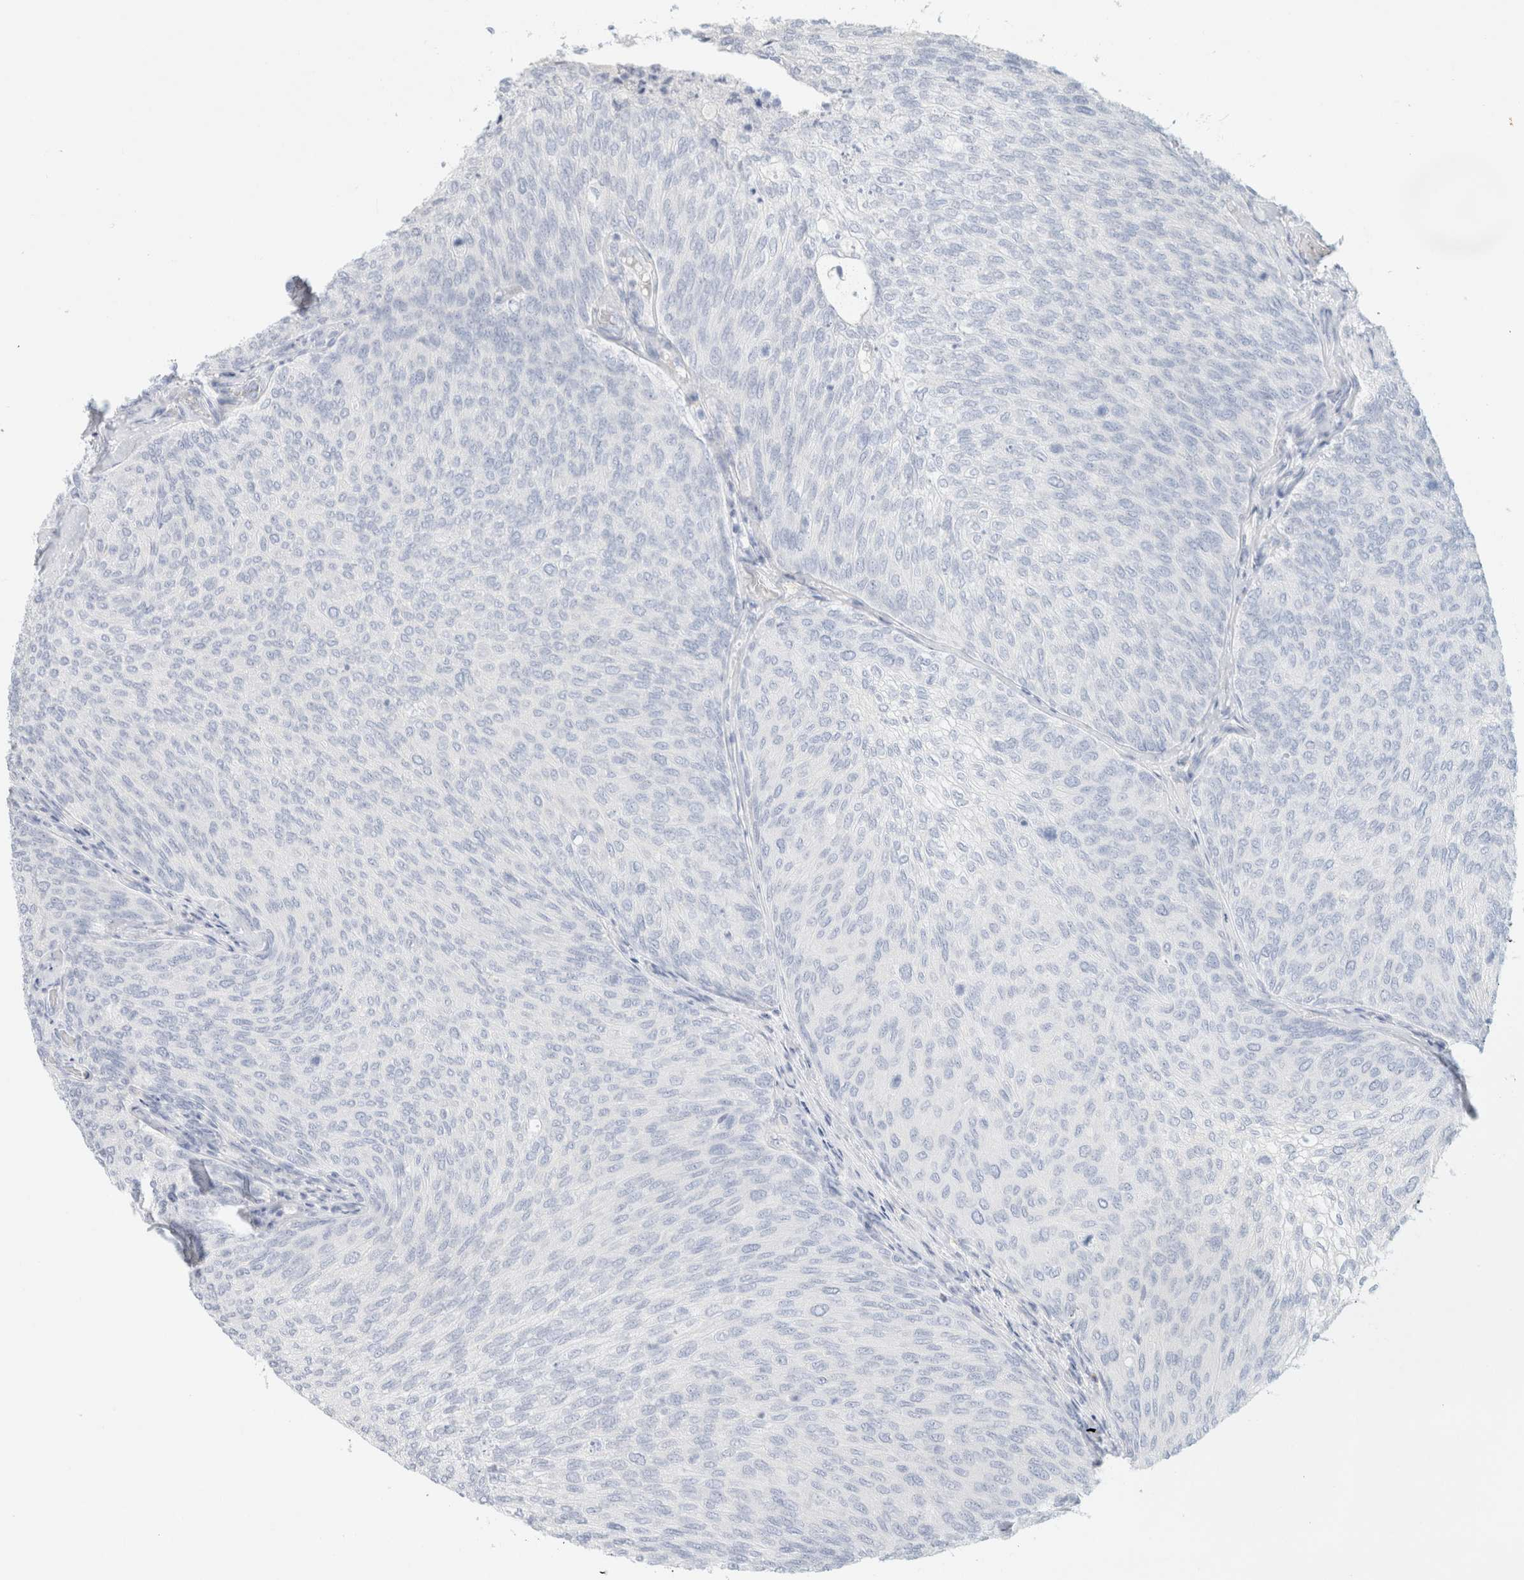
{"staining": {"intensity": "negative", "quantity": "none", "location": "none"}, "tissue": "urothelial cancer", "cell_type": "Tumor cells", "image_type": "cancer", "snomed": [{"axis": "morphology", "description": "Urothelial carcinoma, Low grade"}, {"axis": "topography", "description": "Urinary bladder"}], "caption": "Immunohistochemistry (IHC) micrograph of neoplastic tissue: human urothelial cancer stained with DAB (3,3'-diaminobenzidine) displays no significant protein expression in tumor cells.", "gene": "CPQ", "patient": {"sex": "female", "age": 79}}